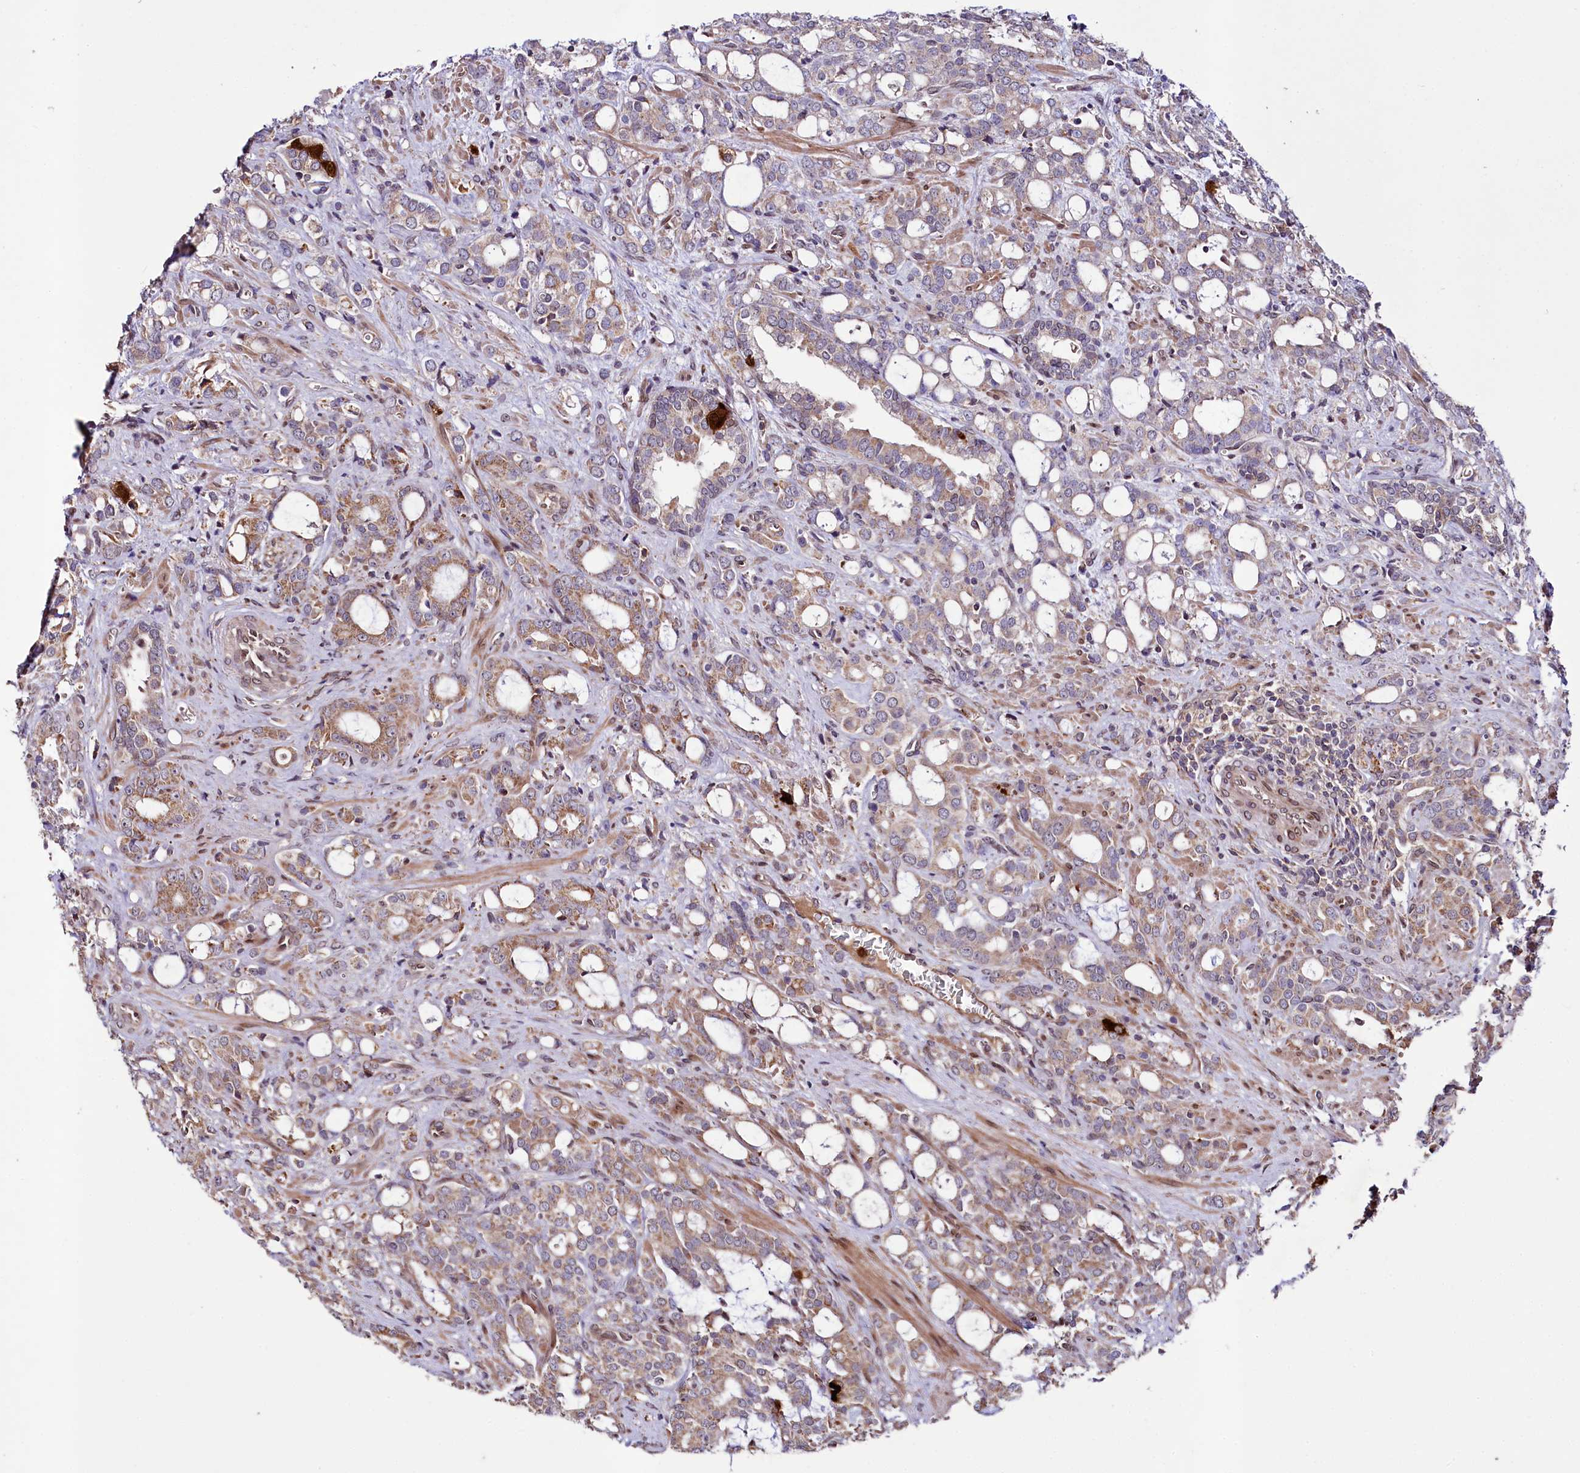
{"staining": {"intensity": "weak", "quantity": ">75%", "location": "cytoplasmic/membranous"}, "tissue": "prostate cancer", "cell_type": "Tumor cells", "image_type": "cancer", "snomed": [{"axis": "morphology", "description": "Adenocarcinoma, High grade"}, {"axis": "topography", "description": "Prostate"}], "caption": "A photomicrograph of human prostate cancer stained for a protein displays weak cytoplasmic/membranous brown staining in tumor cells. The staining was performed using DAB (3,3'-diaminobenzidine) to visualize the protein expression in brown, while the nuclei were stained in blue with hematoxylin (Magnification: 20x).", "gene": "ZNF226", "patient": {"sex": "male", "age": 72}}